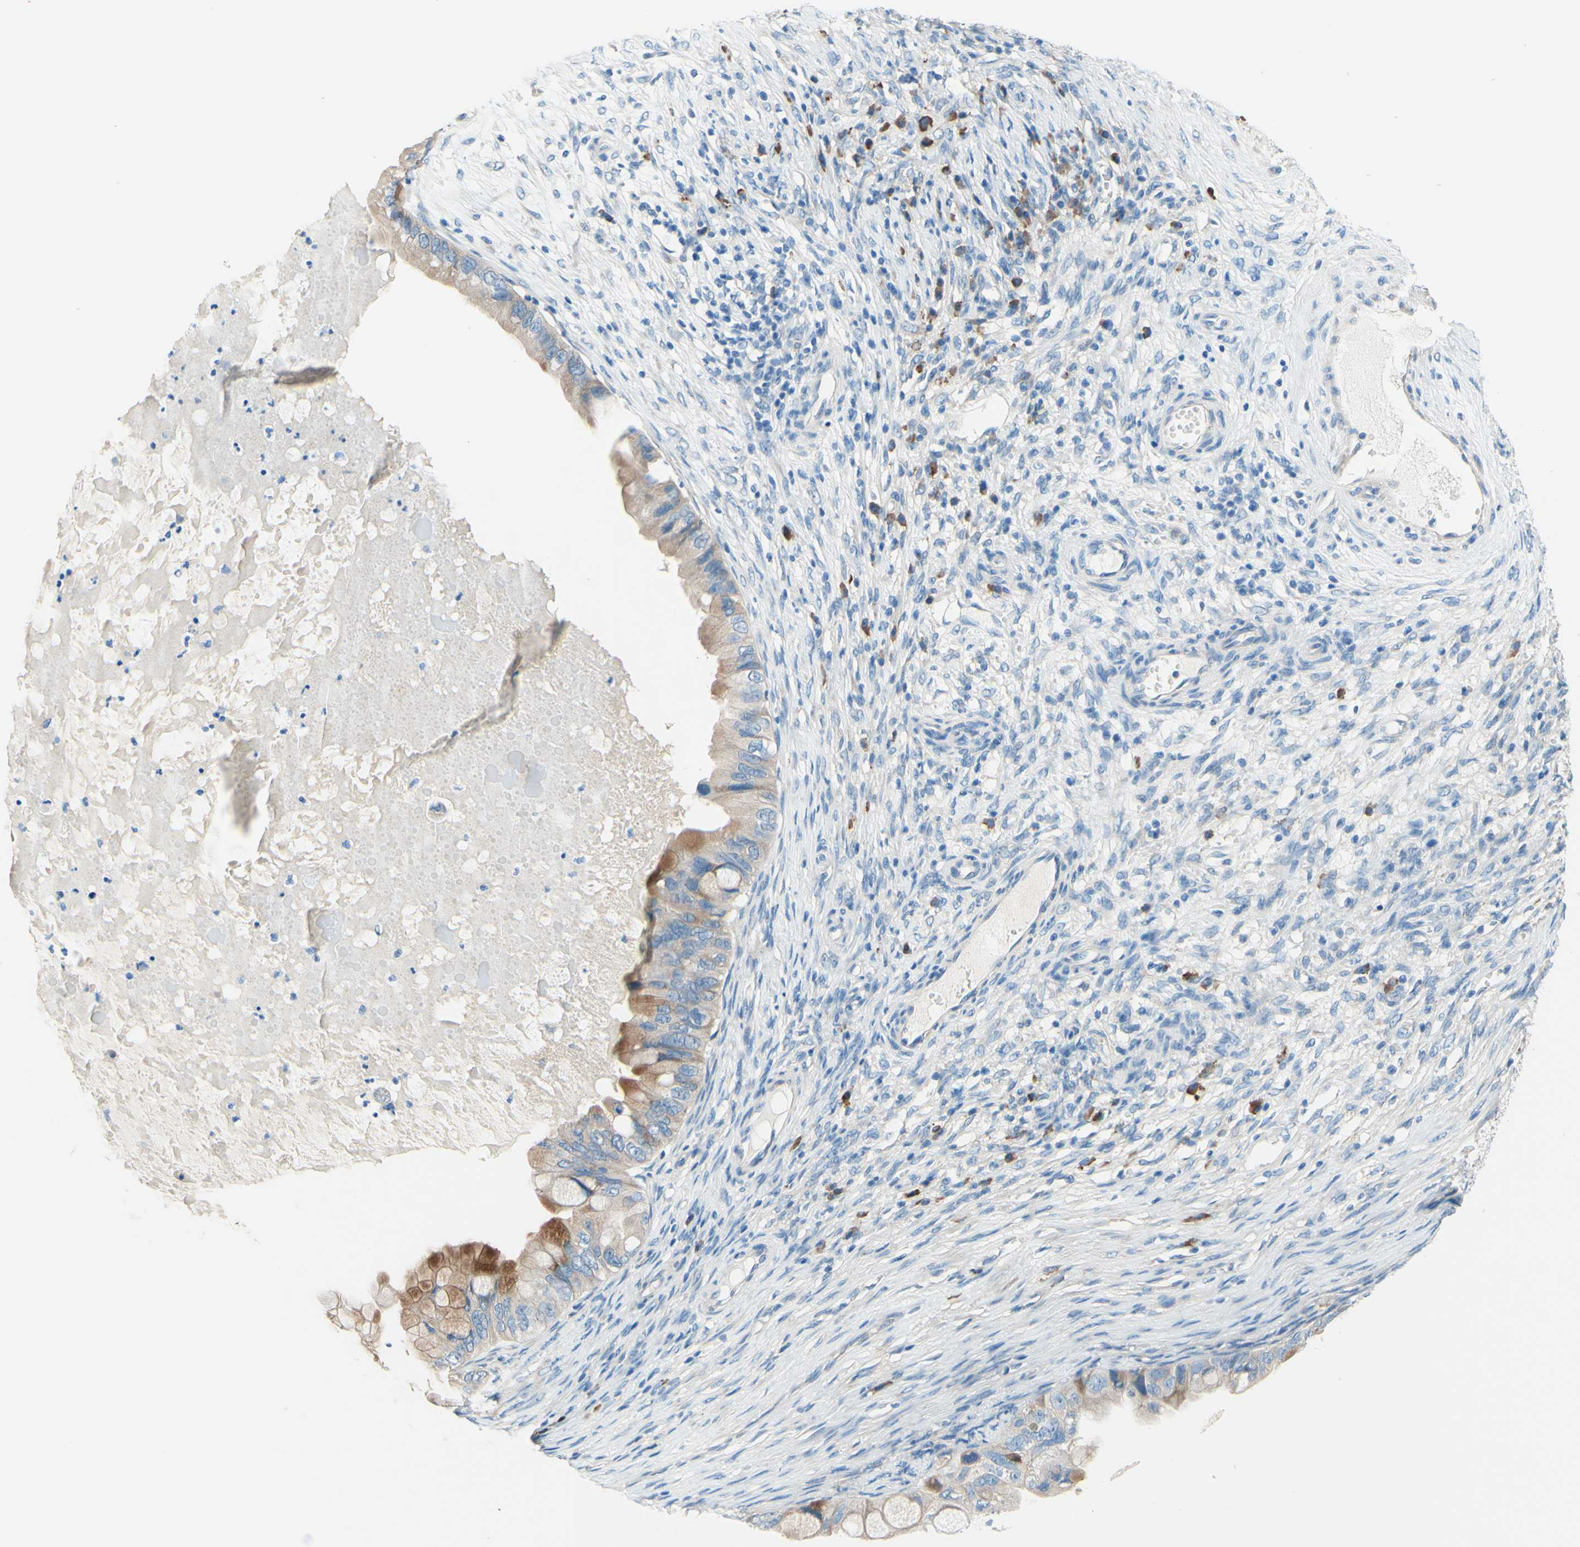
{"staining": {"intensity": "weak", "quantity": ">75%", "location": "cytoplasmic/membranous"}, "tissue": "ovarian cancer", "cell_type": "Tumor cells", "image_type": "cancer", "snomed": [{"axis": "morphology", "description": "Cystadenocarcinoma, mucinous, NOS"}, {"axis": "topography", "description": "Ovary"}], "caption": "Protein staining displays weak cytoplasmic/membranous expression in about >75% of tumor cells in ovarian cancer (mucinous cystadenocarcinoma). Immunohistochemistry (ihc) stains the protein of interest in brown and the nuclei are stained blue.", "gene": "PASD1", "patient": {"sex": "female", "age": 80}}